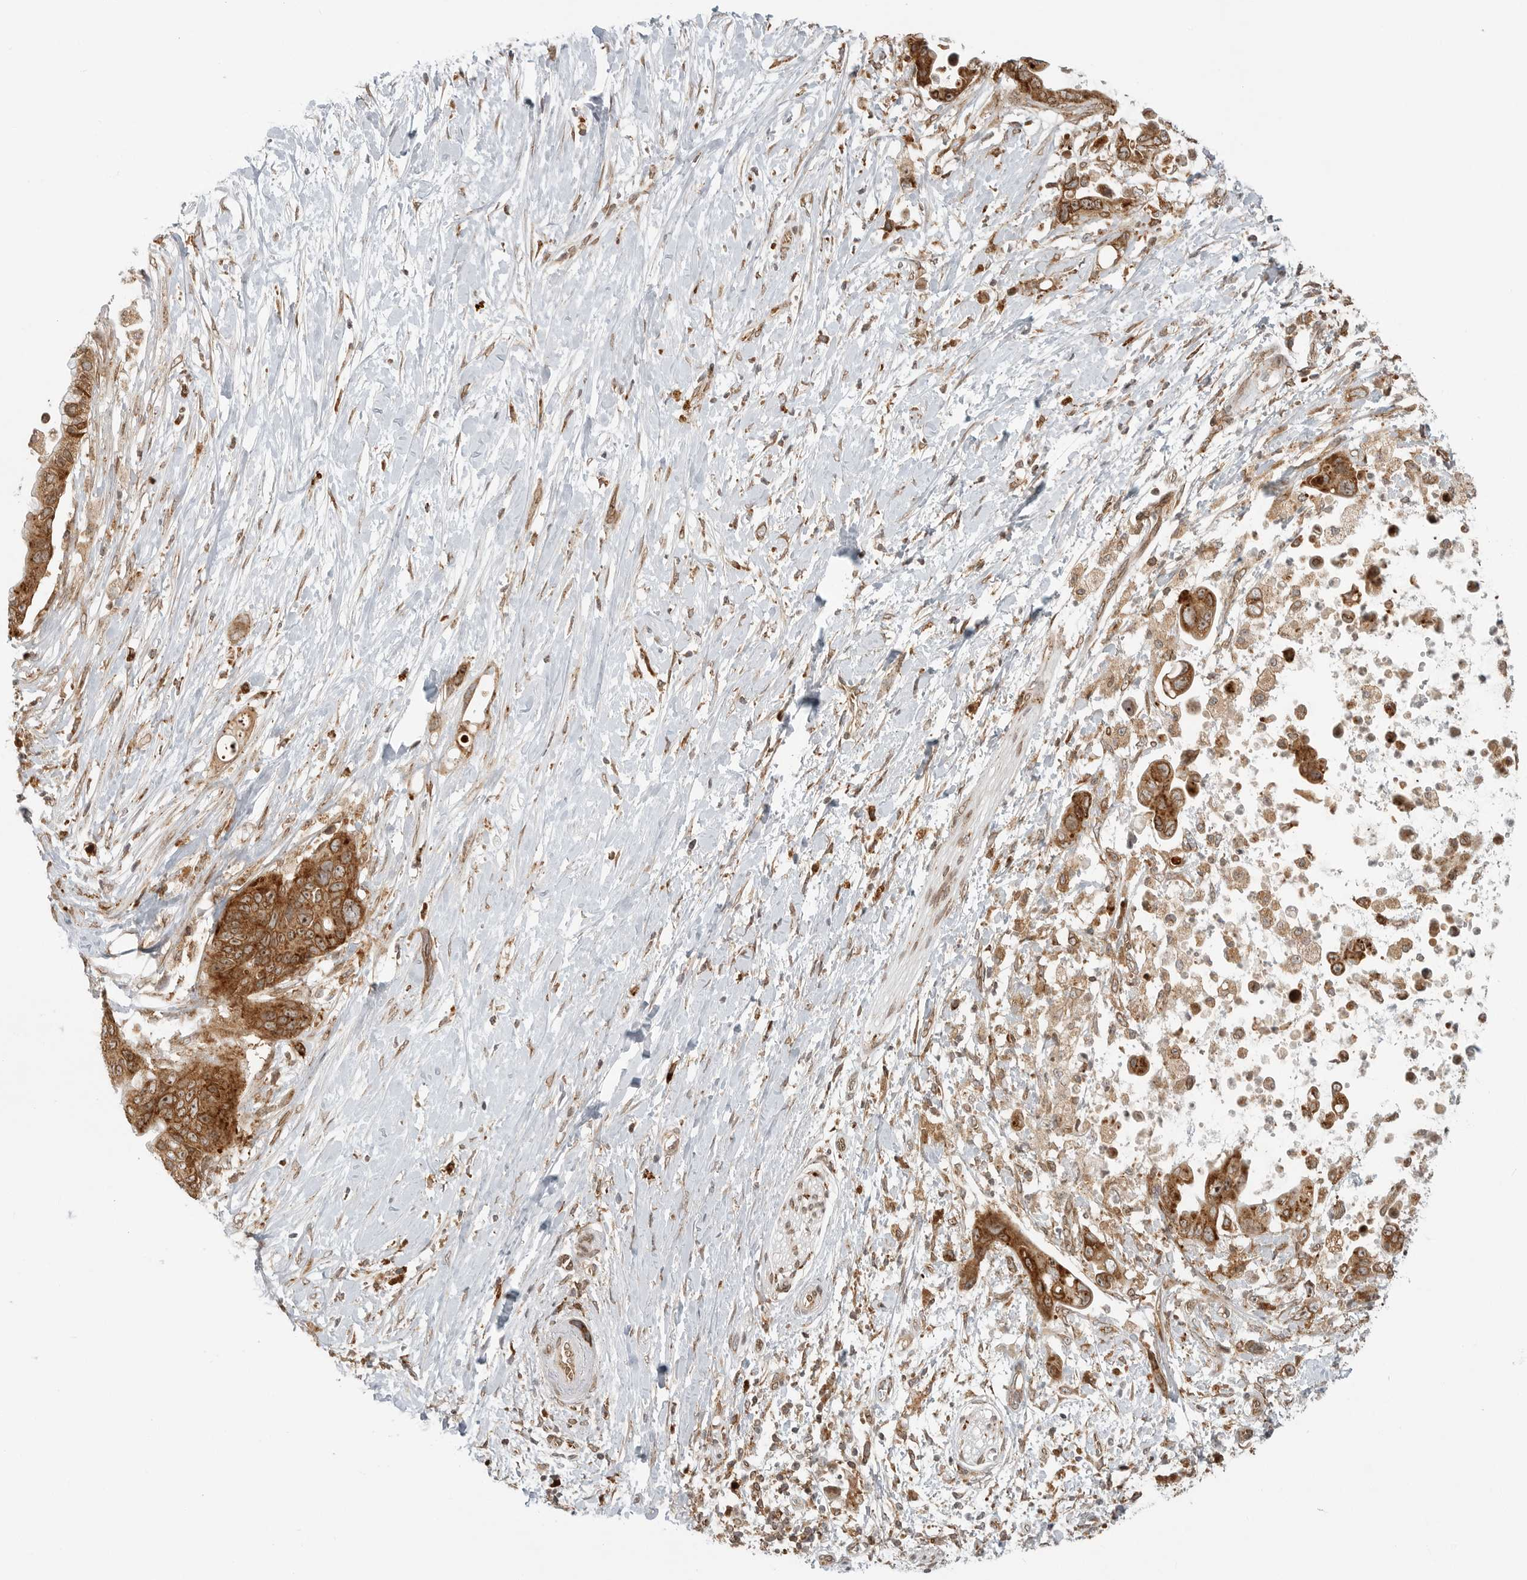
{"staining": {"intensity": "strong", "quantity": ">75%", "location": "cytoplasmic/membranous"}, "tissue": "pancreatic cancer", "cell_type": "Tumor cells", "image_type": "cancer", "snomed": [{"axis": "morphology", "description": "Adenocarcinoma, NOS"}, {"axis": "topography", "description": "Pancreas"}], "caption": "Immunohistochemistry (DAB (3,3'-diaminobenzidine)) staining of pancreatic adenocarcinoma displays strong cytoplasmic/membranous protein staining in approximately >75% of tumor cells.", "gene": "IDUA", "patient": {"sex": "female", "age": 72}}